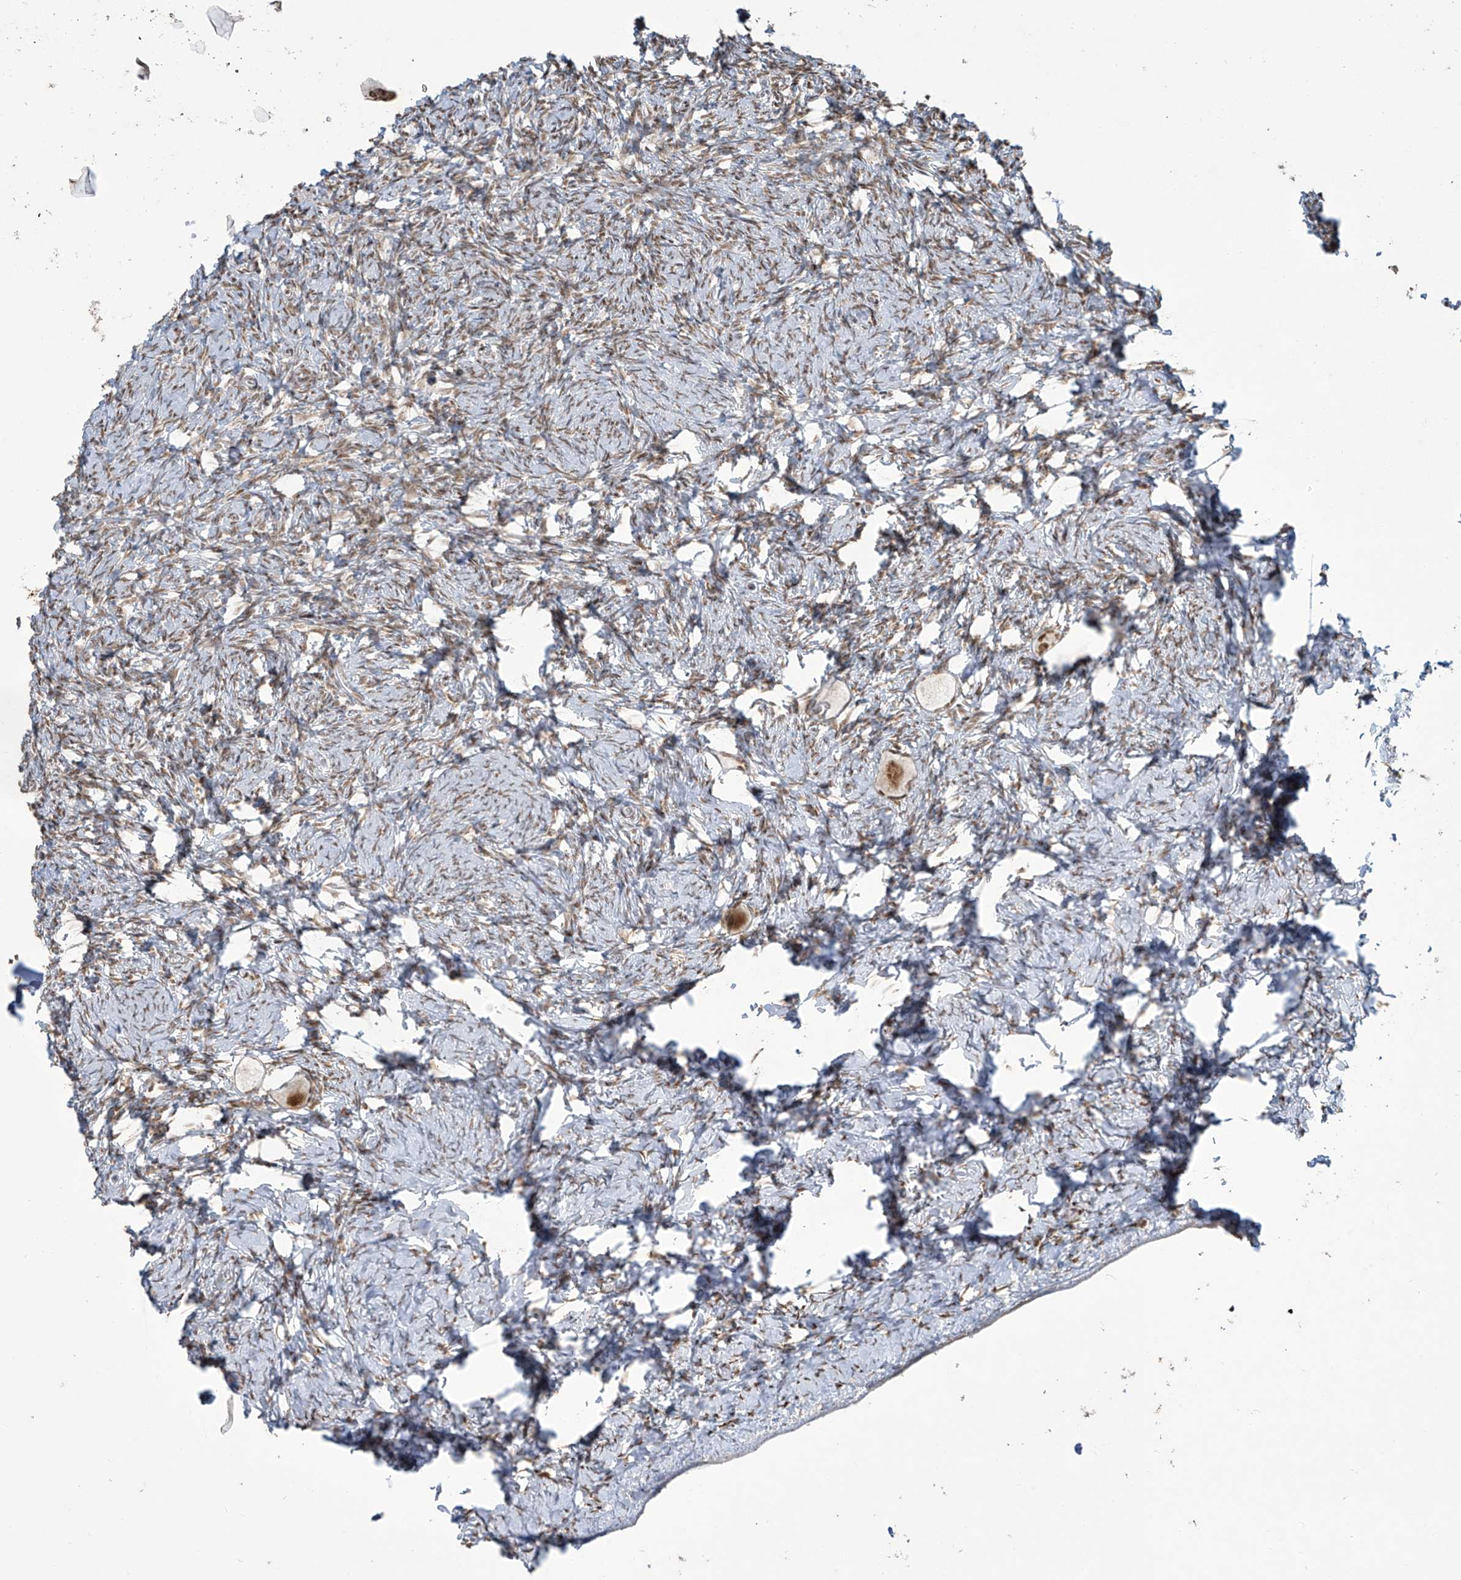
{"staining": {"intensity": "moderate", "quantity": ">75%", "location": "nuclear"}, "tissue": "ovary", "cell_type": "Follicle cells", "image_type": "normal", "snomed": [{"axis": "morphology", "description": "Normal tissue, NOS"}, {"axis": "topography", "description": "Ovary"}], "caption": "Protein expression analysis of normal human ovary reveals moderate nuclear expression in approximately >75% of follicle cells. The protein is stained brown, and the nuclei are stained in blue (DAB IHC with brightfield microscopy, high magnification).", "gene": "MS4A6A", "patient": {"sex": "female", "age": 27}}